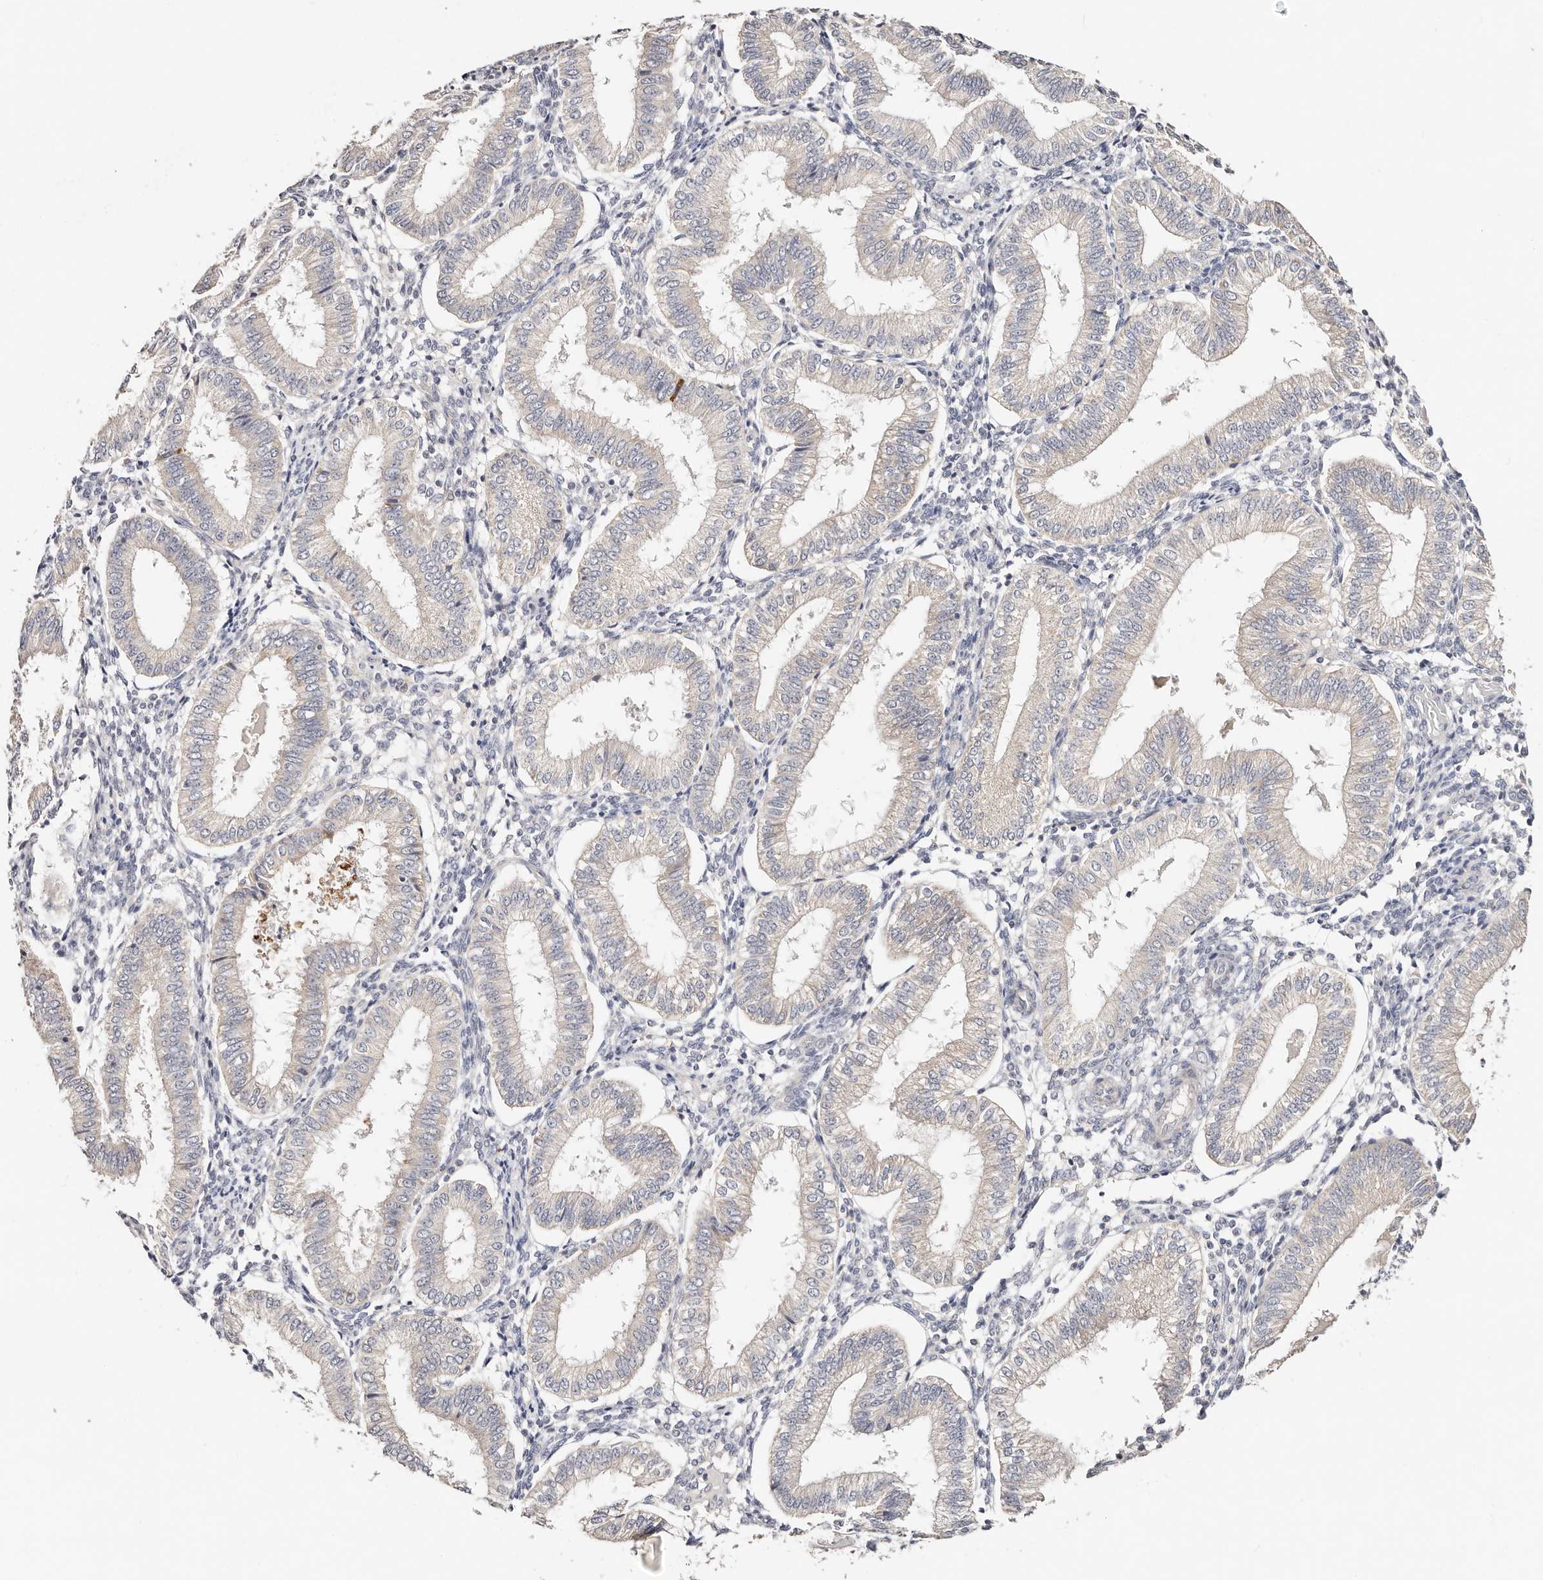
{"staining": {"intensity": "negative", "quantity": "none", "location": "none"}, "tissue": "endometrium", "cell_type": "Cells in endometrial stroma", "image_type": "normal", "snomed": [{"axis": "morphology", "description": "Normal tissue, NOS"}, {"axis": "topography", "description": "Endometrium"}], "caption": "The photomicrograph reveals no significant staining in cells in endometrial stroma of endometrium.", "gene": "VIPAS39", "patient": {"sex": "female", "age": 39}}